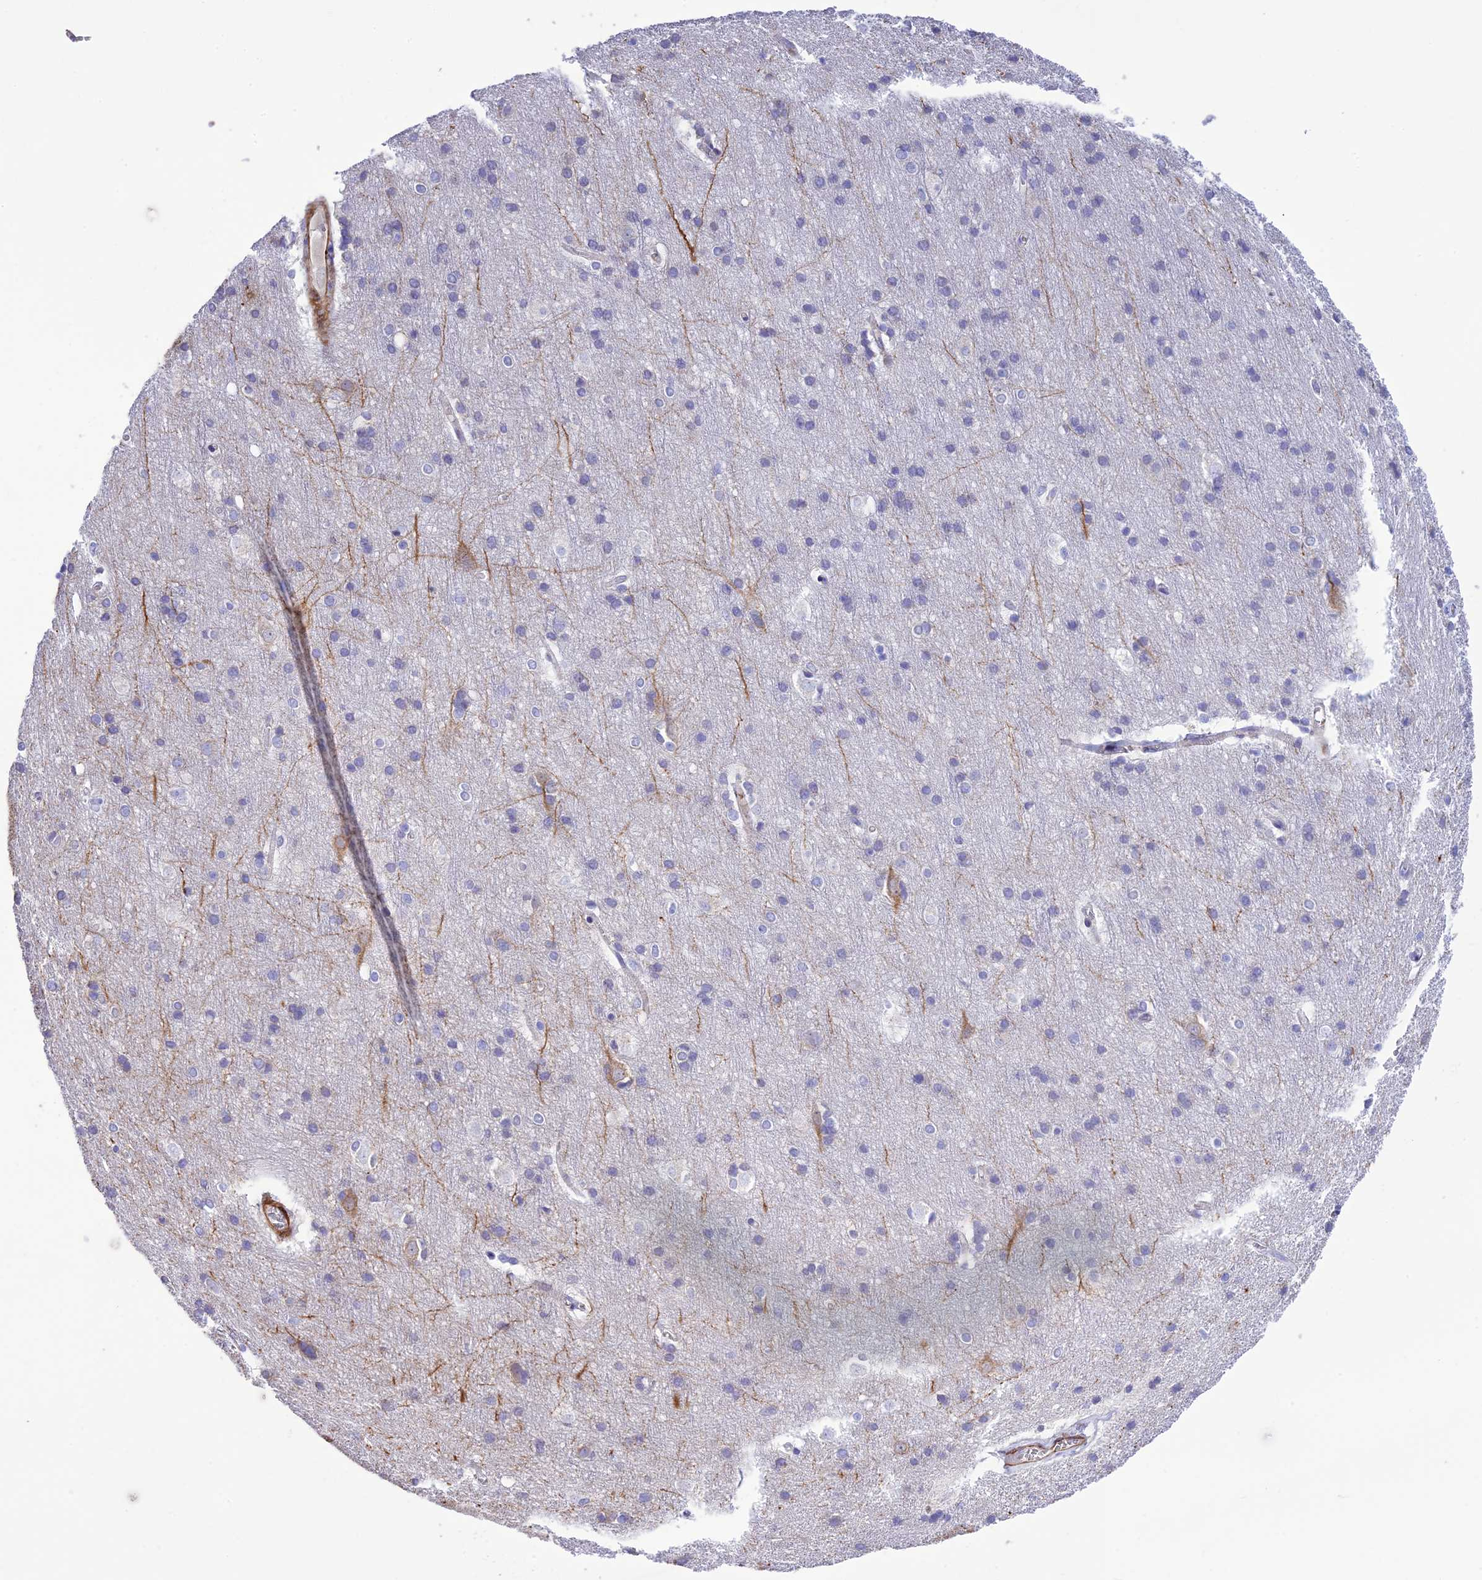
{"staining": {"intensity": "negative", "quantity": "none", "location": "none"}, "tissue": "cerebral cortex", "cell_type": "Endothelial cells", "image_type": "normal", "snomed": [{"axis": "morphology", "description": "Normal tissue, NOS"}, {"axis": "topography", "description": "Cerebral cortex"}], "caption": "A photomicrograph of cerebral cortex stained for a protein shows no brown staining in endothelial cells. (DAB IHC with hematoxylin counter stain).", "gene": "FRA10AC1", "patient": {"sex": "male", "age": 54}}